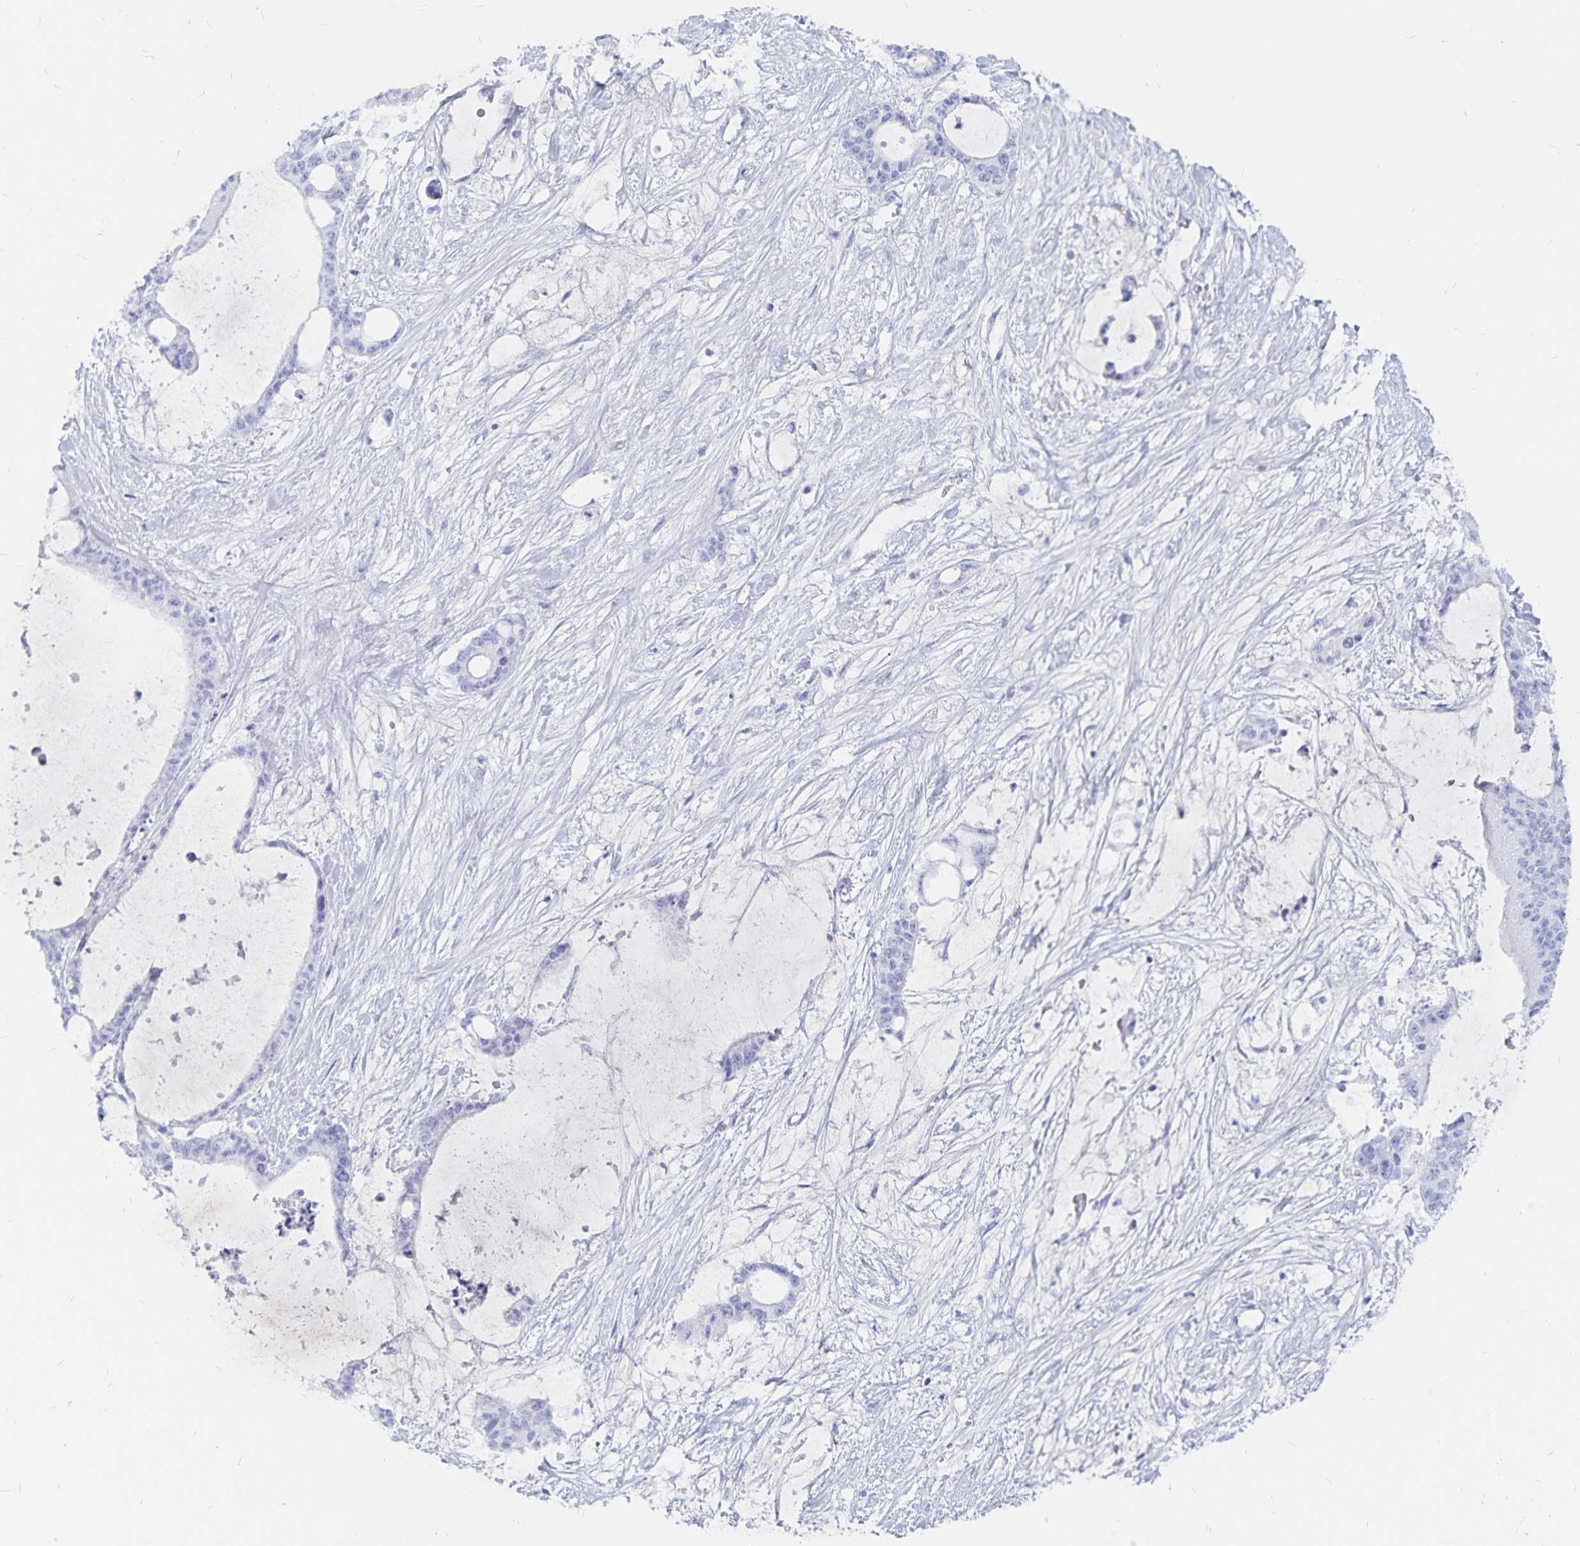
{"staining": {"intensity": "negative", "quantity": "none", "location": "none"}, "tissue": "liver cancer", "cell_type": "Tumor cells", "image_type": "cancer", "snomed": [{"axis": "morphology", "description": "Normal tissue, NOS"}, {"axis": "morphology", "description": "Cholangiocarcinoma"}, {"axis": "topography", "description": "Liver"}, {"axis": "topography", "description": "Peripheral nerve tissue"}], "caption": "IHC of liver cholangiocarcinoma displays no expression in tumor cells. The staining was performed using DAB (3,3'-diaminobenzidine) to visualize the protein expression in brown, while the nuclei were stained in blue with hematoxylin (Magnification: 20x).", "gene": "INSL5", "patient": {"sex": "female", "age": 73}}